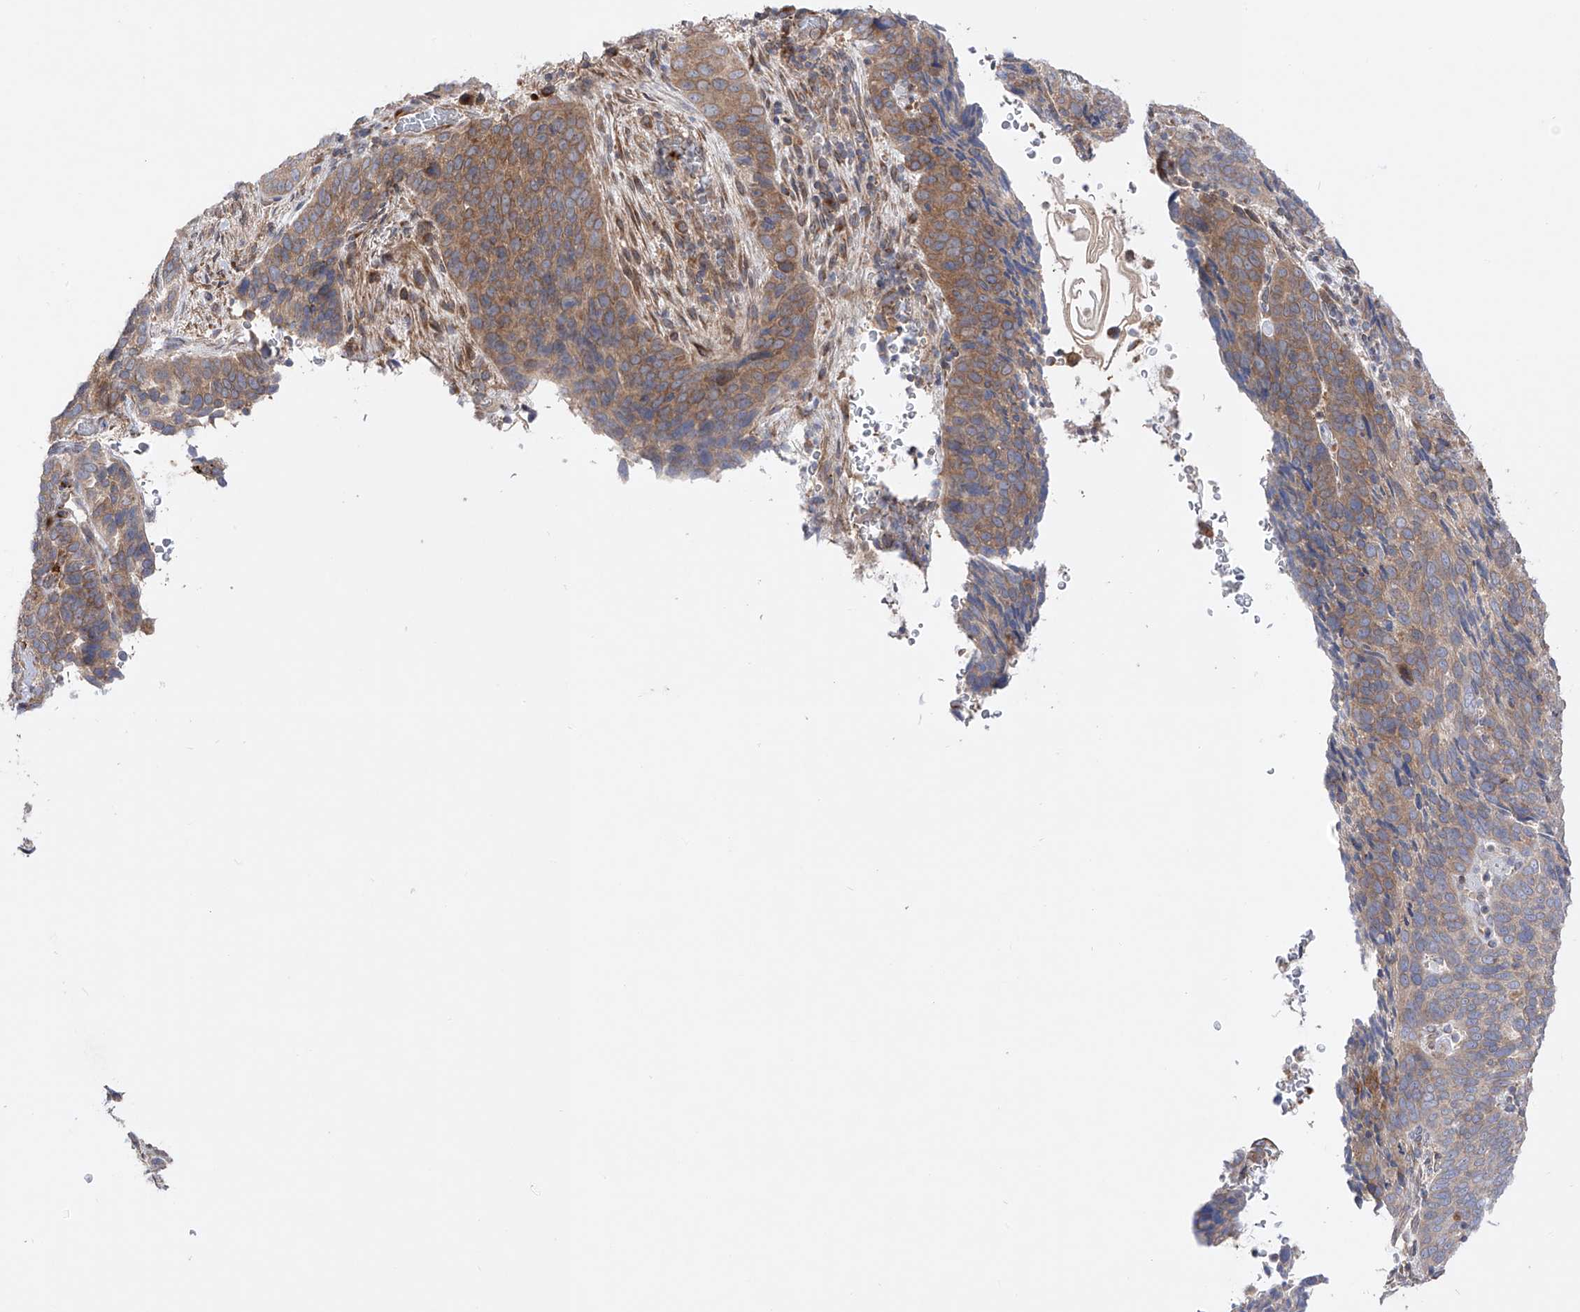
{"staining": {"intensity": "moderate", "quantity": ">75%", "location": "cytoplasmic/membranous"}, "tissue": "cervical cancer", "cell_type": "Tumor cells", "image_type": "cancer", "snomed": [{"axis": "morphology", "description": "Squamous cell carcinoma, NOS"}, {"axis": "topography", "description": "Cervix"}], "caption": "DAB immunohistochemical staining of cervical squamous cell carcinoma shows moderate cytoplasmic/membranous protein positivity in approximately >75% of tumor cells.", "gene": "YKT6", "patient": {"sex": "female", "age": 60}}